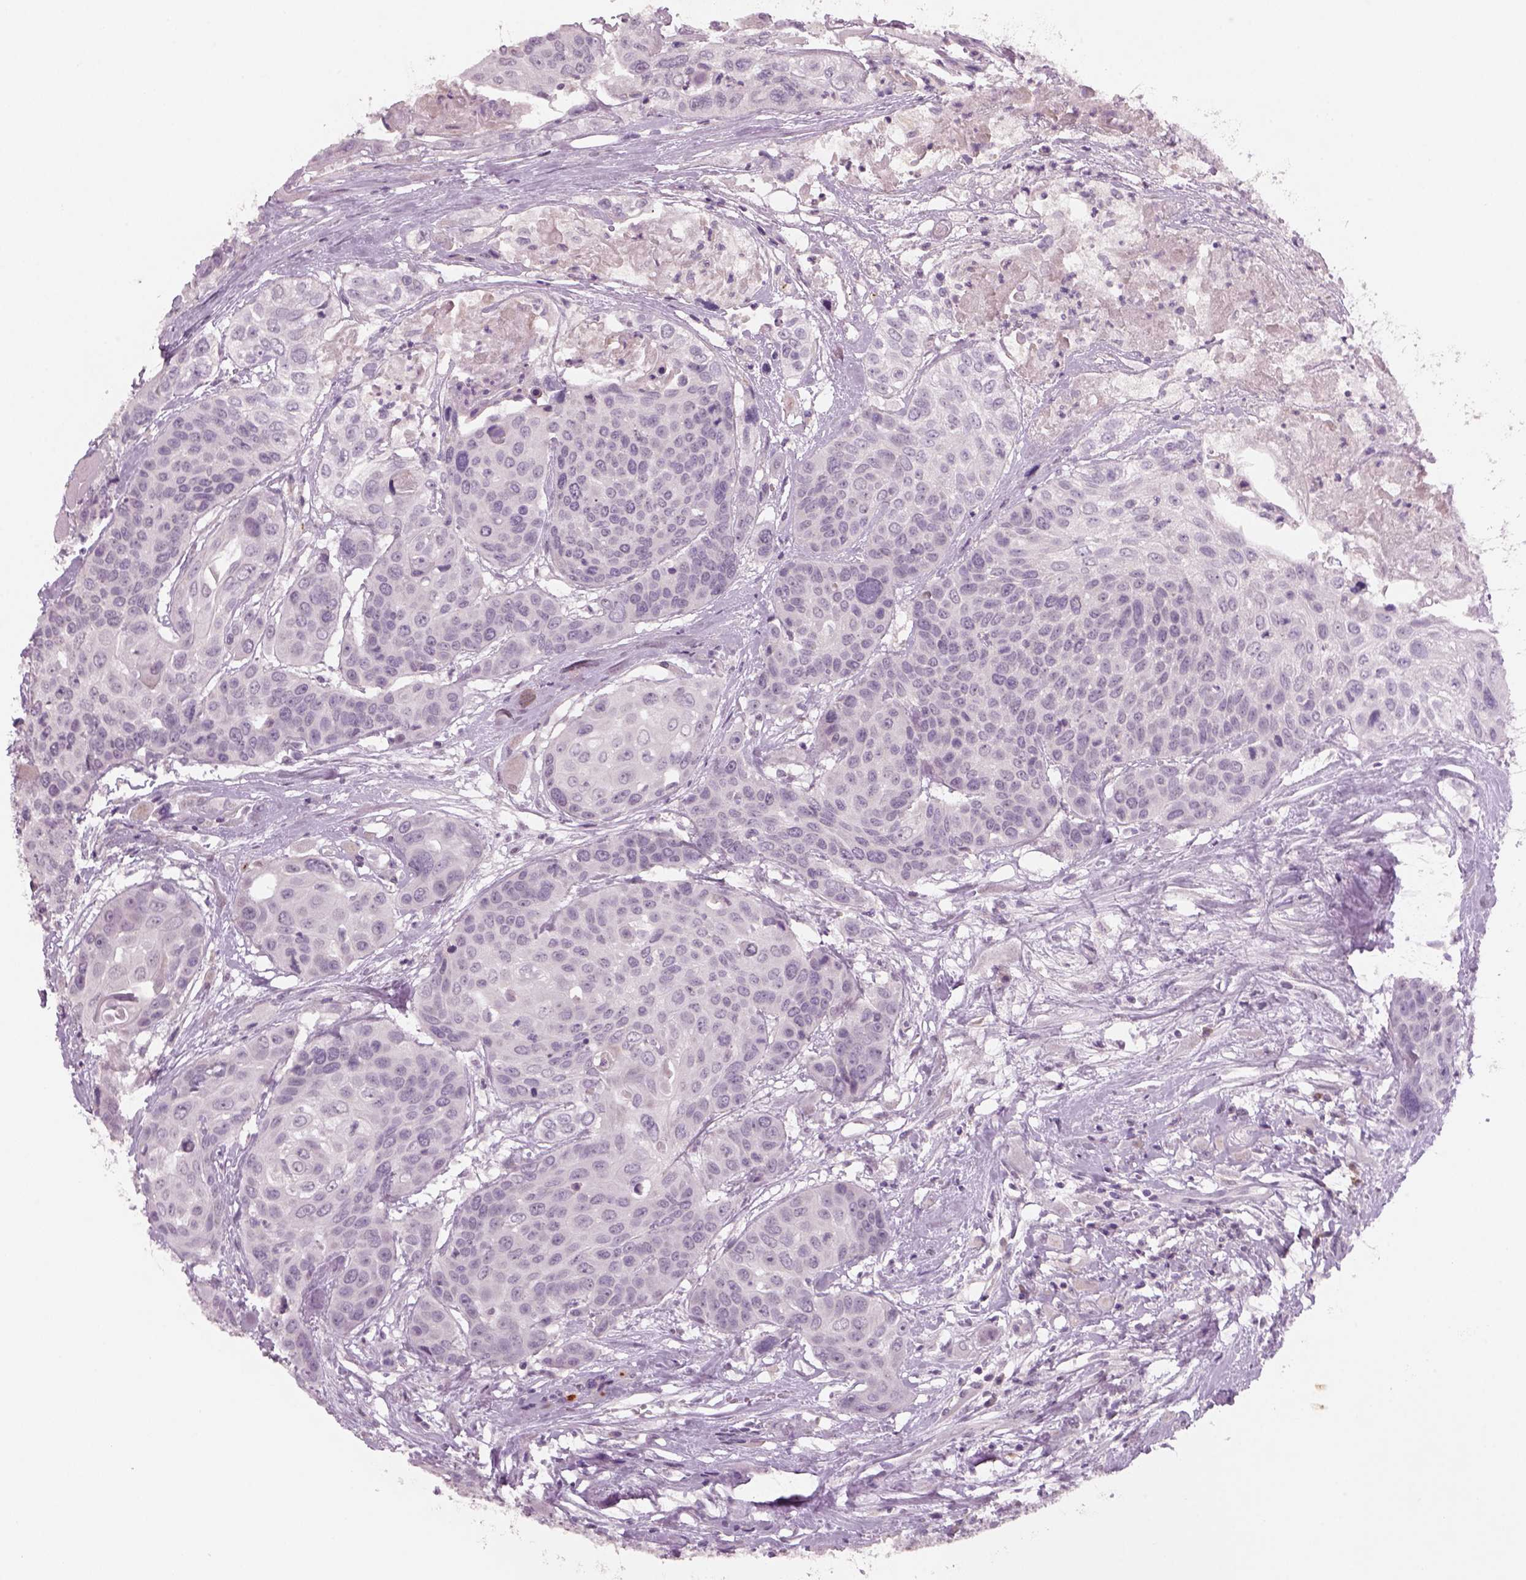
{"staining": {"intensity": "negative", "quantity": "none", "location": "none"}, "tissue": "head and neck cancer", "cell_type": "Tumor cells", "image_type": "cancer", "snomed": [{"axis": "morphology", "description": "Squamous cell carcinoma, NOS"}, {"axis": "topography", "description": "Oral tissue"}, {"axis": "topography", "description": "Head-Neck"}], "caption": "Micrograph shows no protein expression in tumor cells of head and neck squamous cell carcinoma tissue.", "gene": "PENK", "patient": {"sex": "male", "age": 56}}